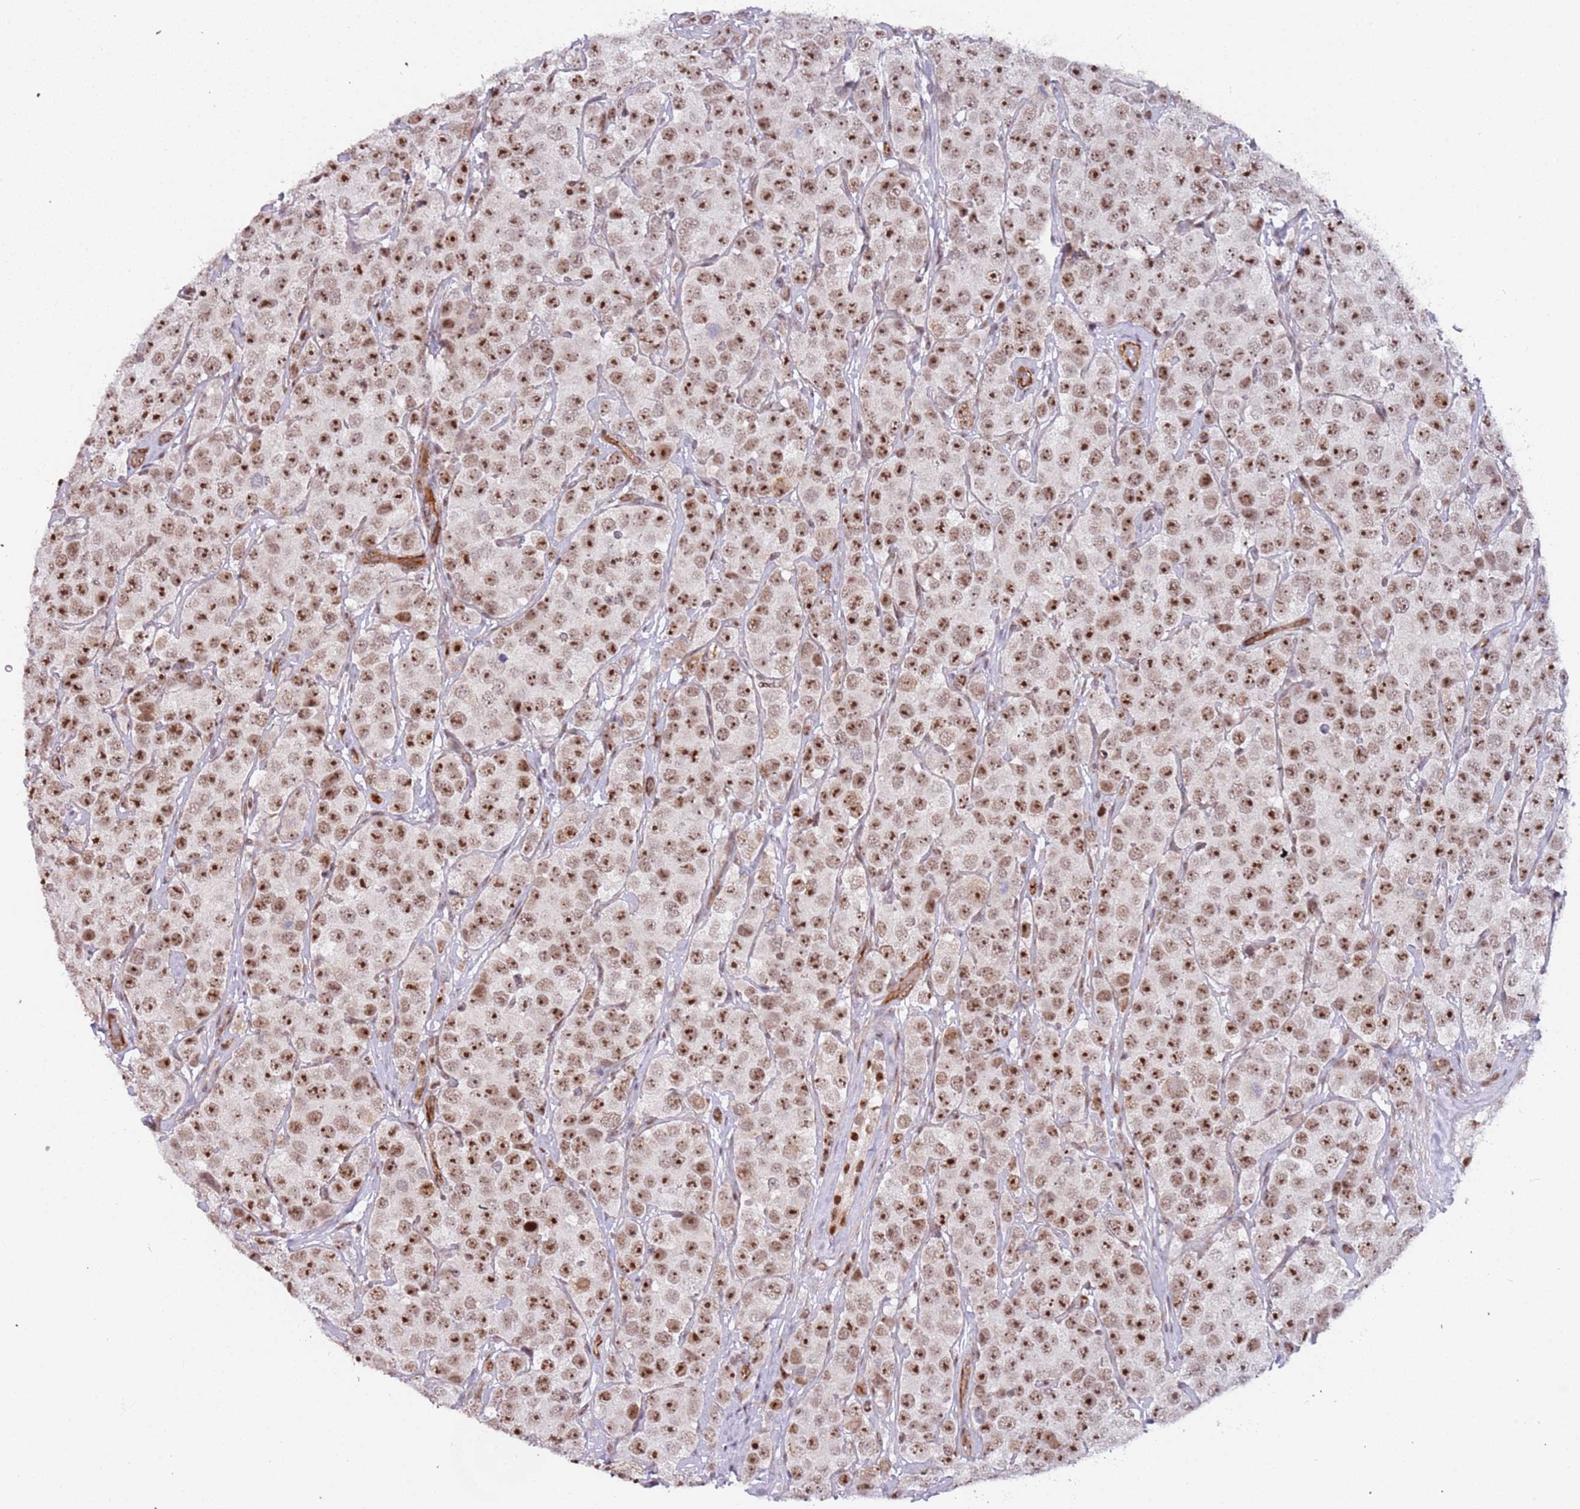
{"staining": {"intensity": "strong", "quantity": ">75%", "location": "nuclear"}, "tissue": "testis cancer", "cell_type": "Tumor cells", "image_type": "cancer", "snomed": [{"axis": "morphology", "description": "Seminoma, NOS"}, {"axis": "topography", "description": "Testis"}], "caption": "A brown stain highlights strong nuclear positivity of a protein in testis cancer tumor cells.", "gene": "LRMDA", "patient": {"sex": "male", "age": 28}}